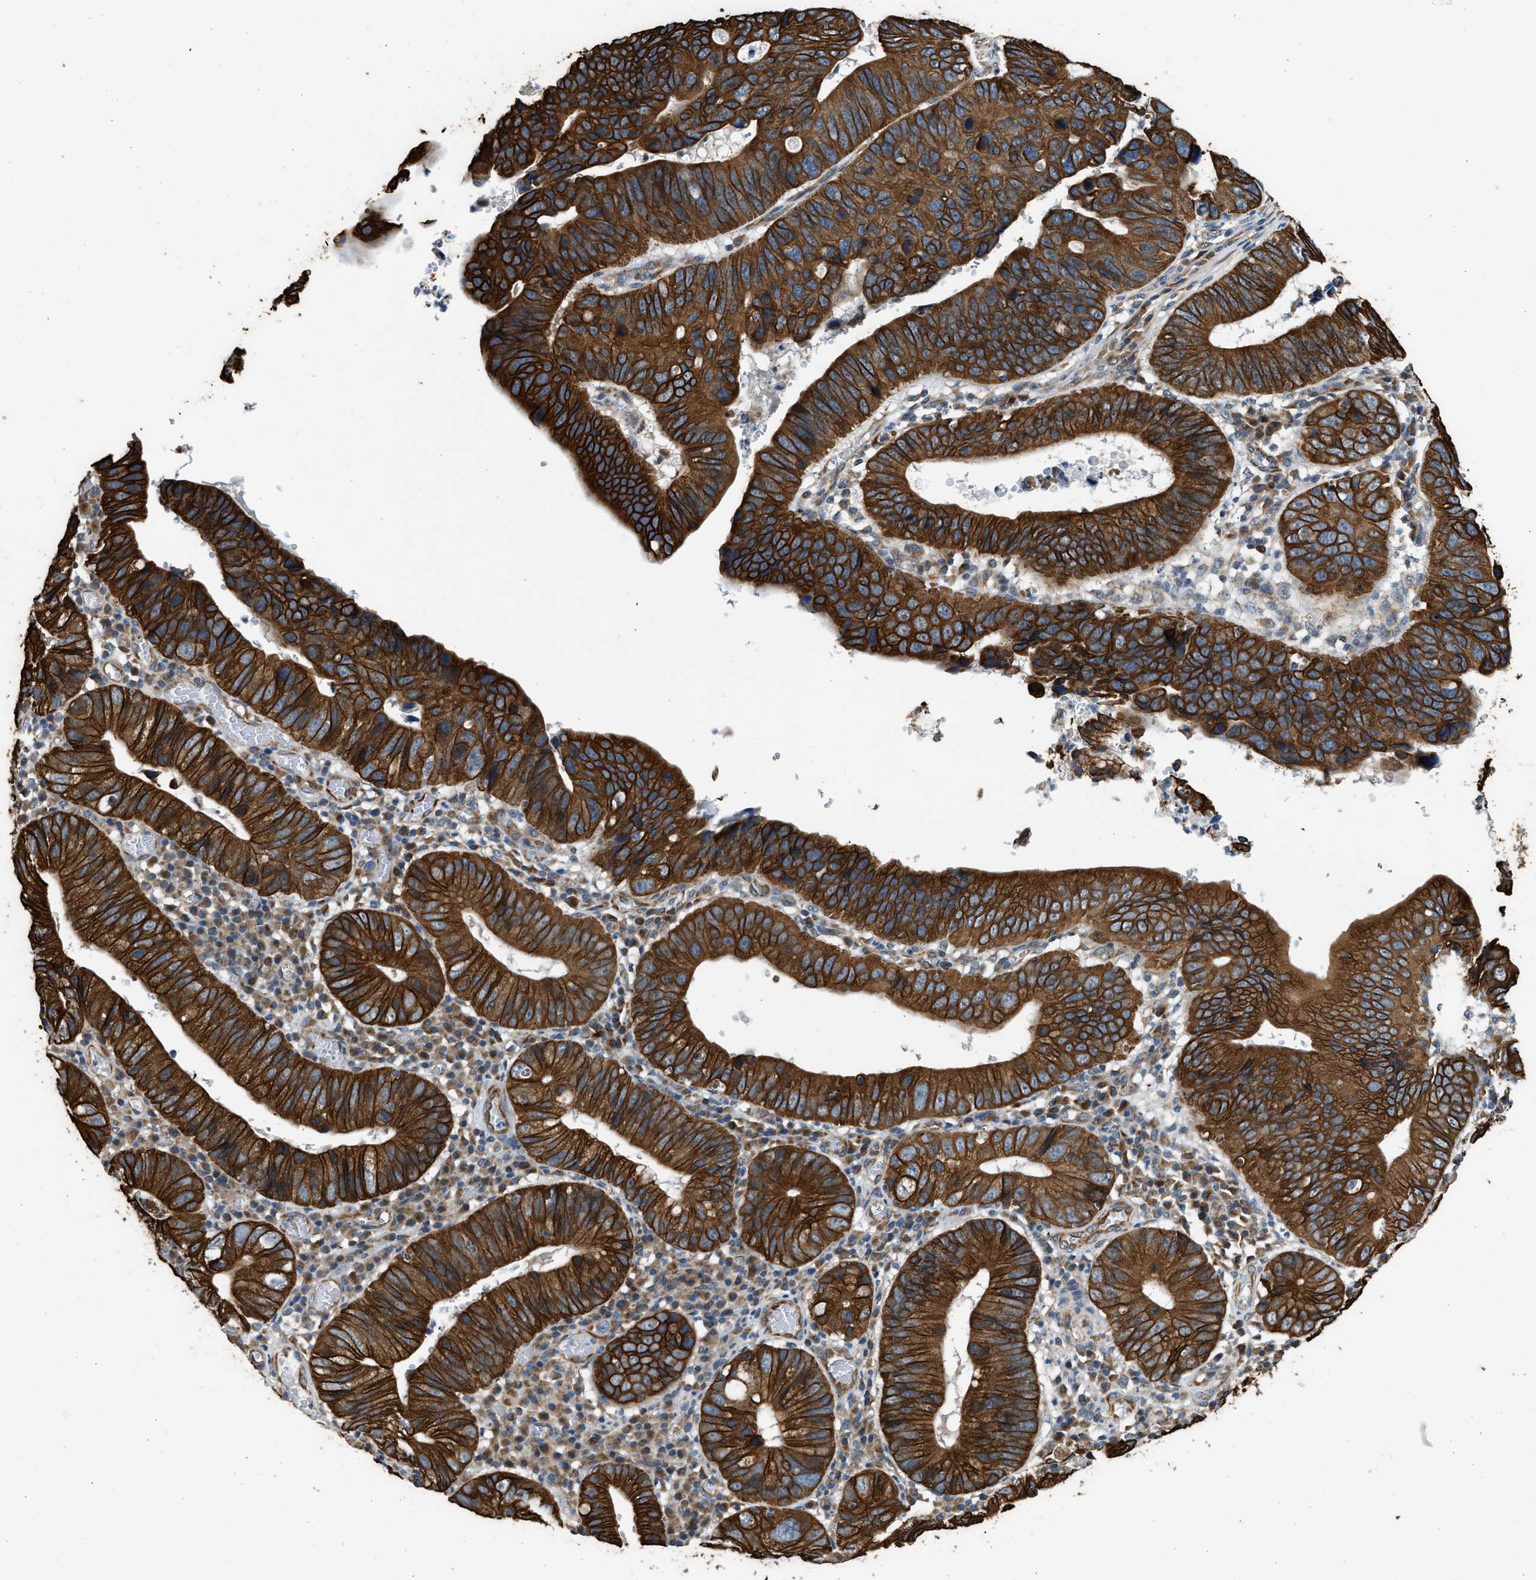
{"staining": {"intensity": "strong", "quantity": ">75%", "location": "cytoplasmic/membranous"}, "tissue": "stomach cancer", "cell_type": "Tumor cells", "image_type": "cancer", "snomed": [{"axis": "morphology", "description": "Adenocarcinoma, NOS"}, {"axis": "topography", "description": "Stomach"}], "caption": "Stomach cancer (adenocarcinoma) tissue displays strong cytoplasmic/membranous expression in about >75% of tumor cells", "gene": "PCLO", "patient": {"sex": "male", "age": 59}}